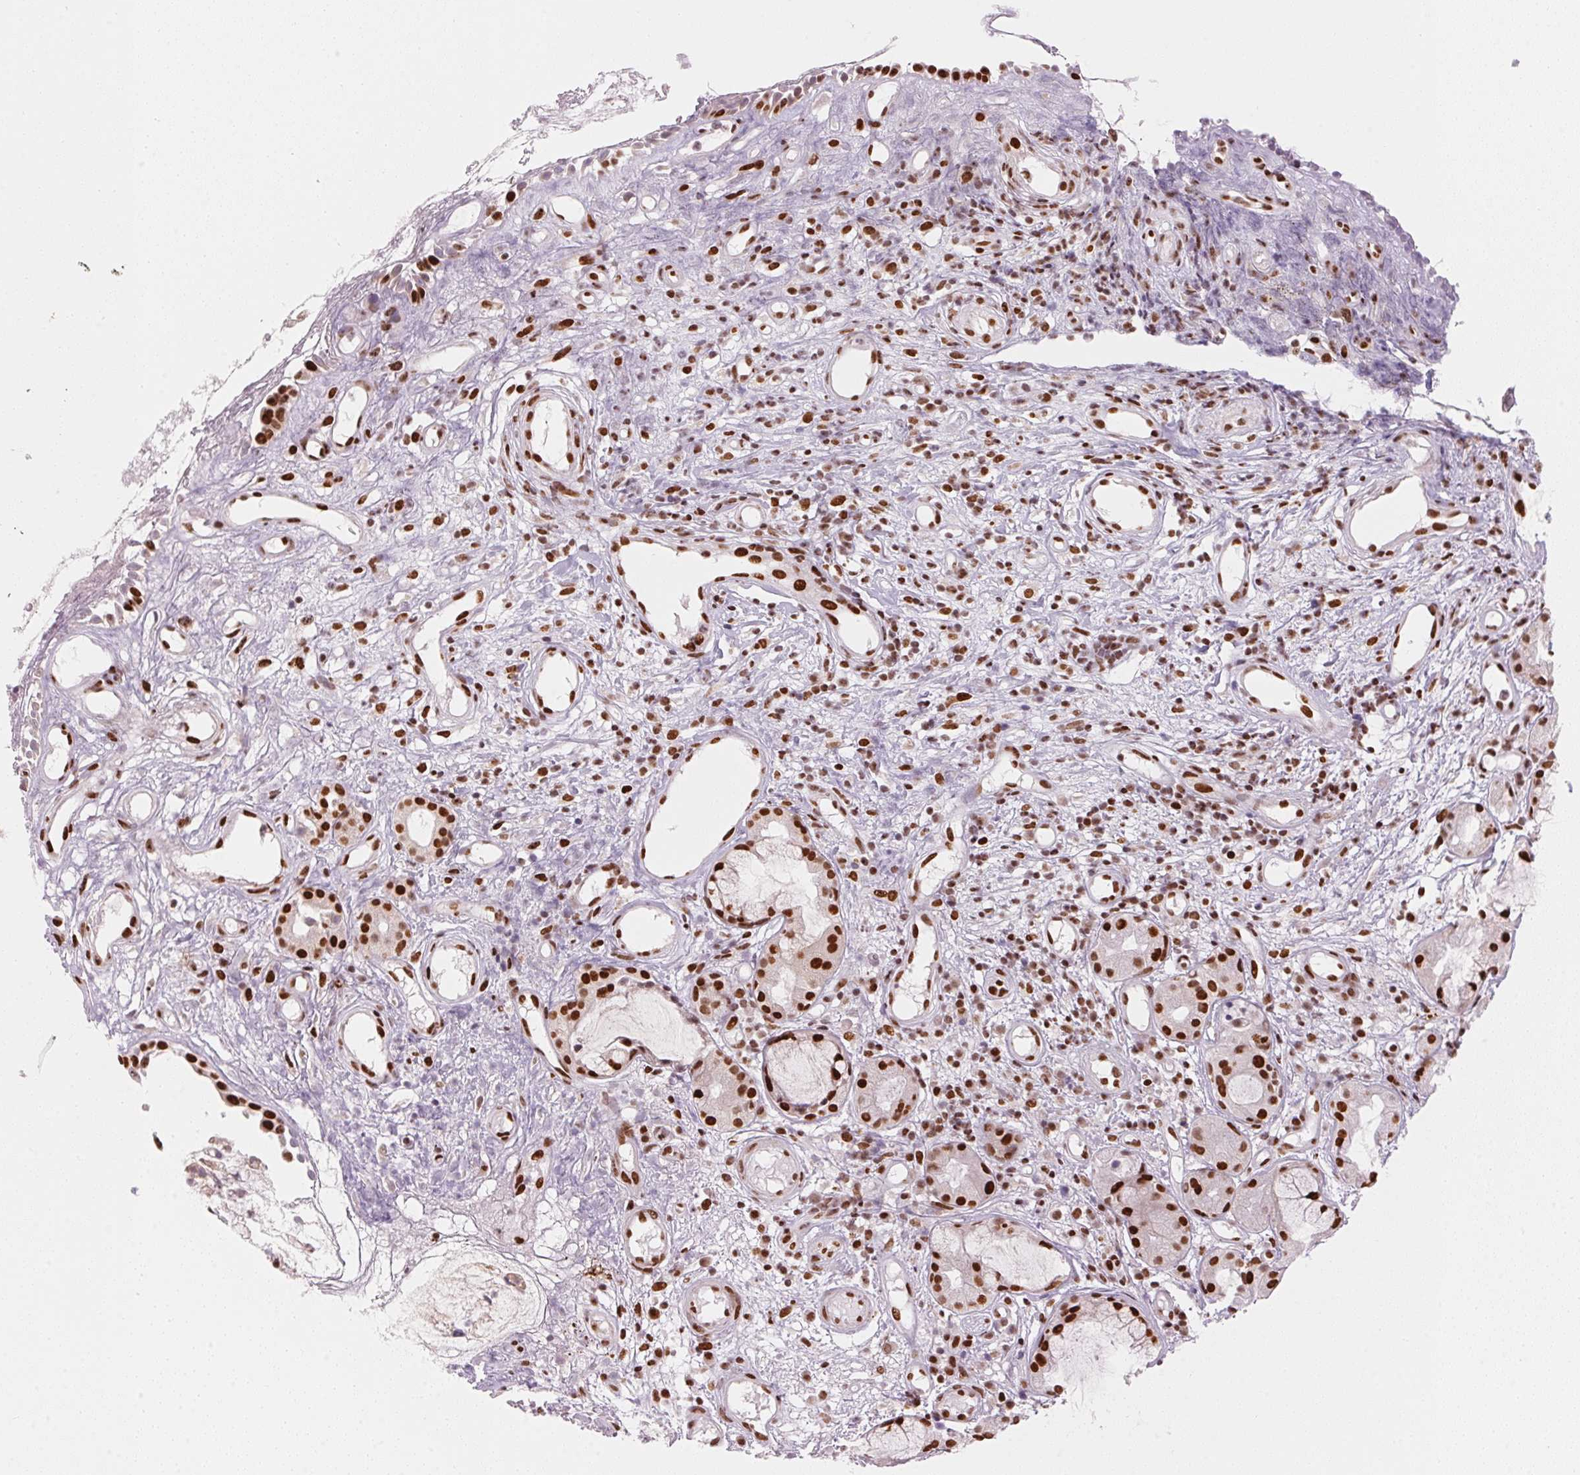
{"staining": {"intensity": "strong", "quantity": ">75%", "location": "nuclear"}, "tissue": "nasopharynx", "cell_type": "Respiratory epithelial cells", "image_type": "normal", "snomed": [{"axis": "morphology", "description": "Normal tissue, NOS"}, {"axis": "morphology", "description": "Inflammation, NOS"}, {"axis": "topography", "description": "Nasopharynx"}], "caption": "Immunohistochemical staining of normal nasopharynx exhibits strong nuclear protein positivity in about >75% of respiratory epithelial cells.", "gene": "NXF1", "patient": {"sex": "male", "age": 54}}